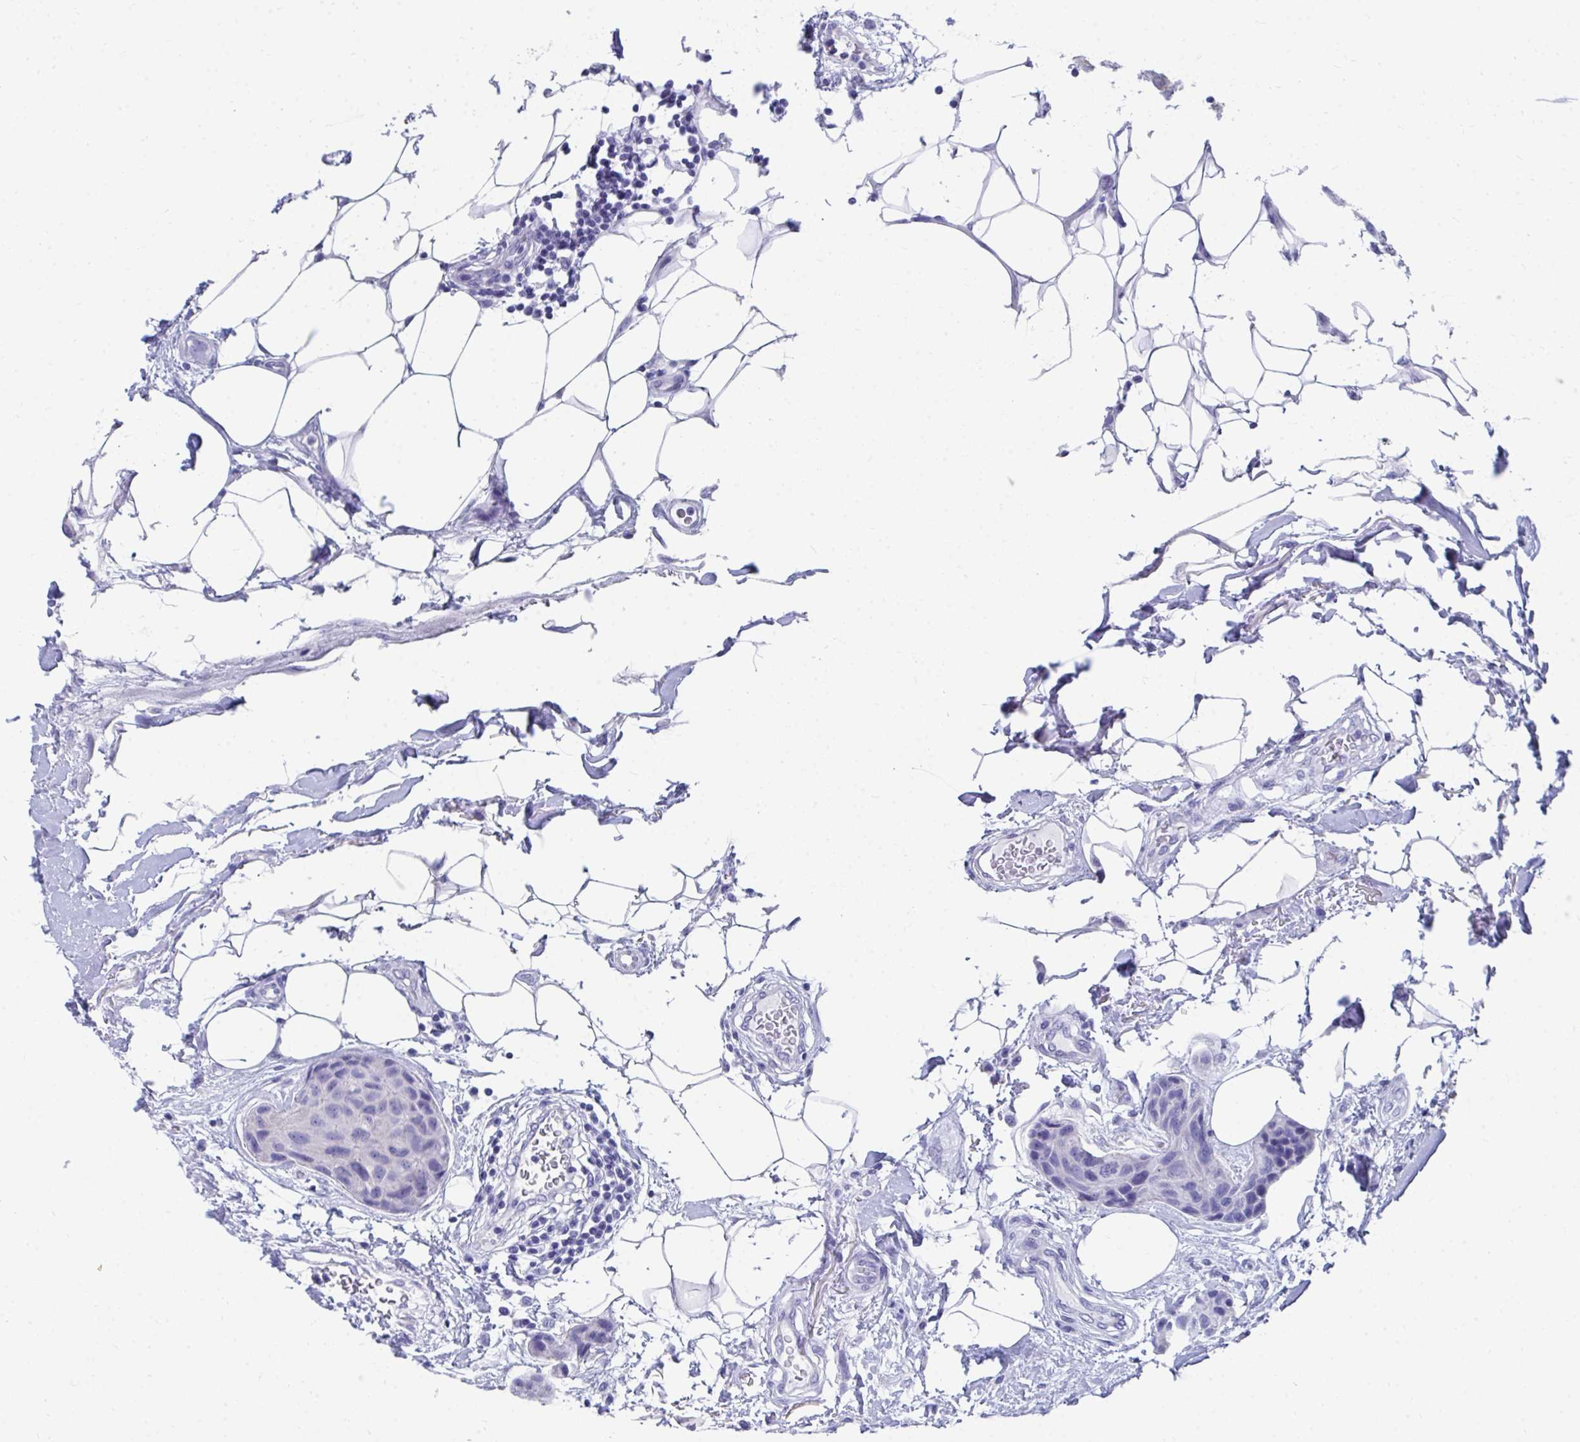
{"staining": {"intensity": "negative", "quantity": "none", "location": "none"}, "tissue": "breast cancer", "cell_type": "Tumor cells", "image_type": "cancer", "snomed": [{"axis": "morphology", "description": "Duct carcinoma"}, {"axis": "topography", "description": "Breast"}, {"axis": "topography", "description": "Lymph node"}], "caption": "Tumor cells are negative for protein expression in human breast cancer (infiltrating ductal carcinoma). (DAB immunohistochemistry (IHC), high magnification).", "gene": "HGD", "patient": {"sex": "female", "age": 80}}